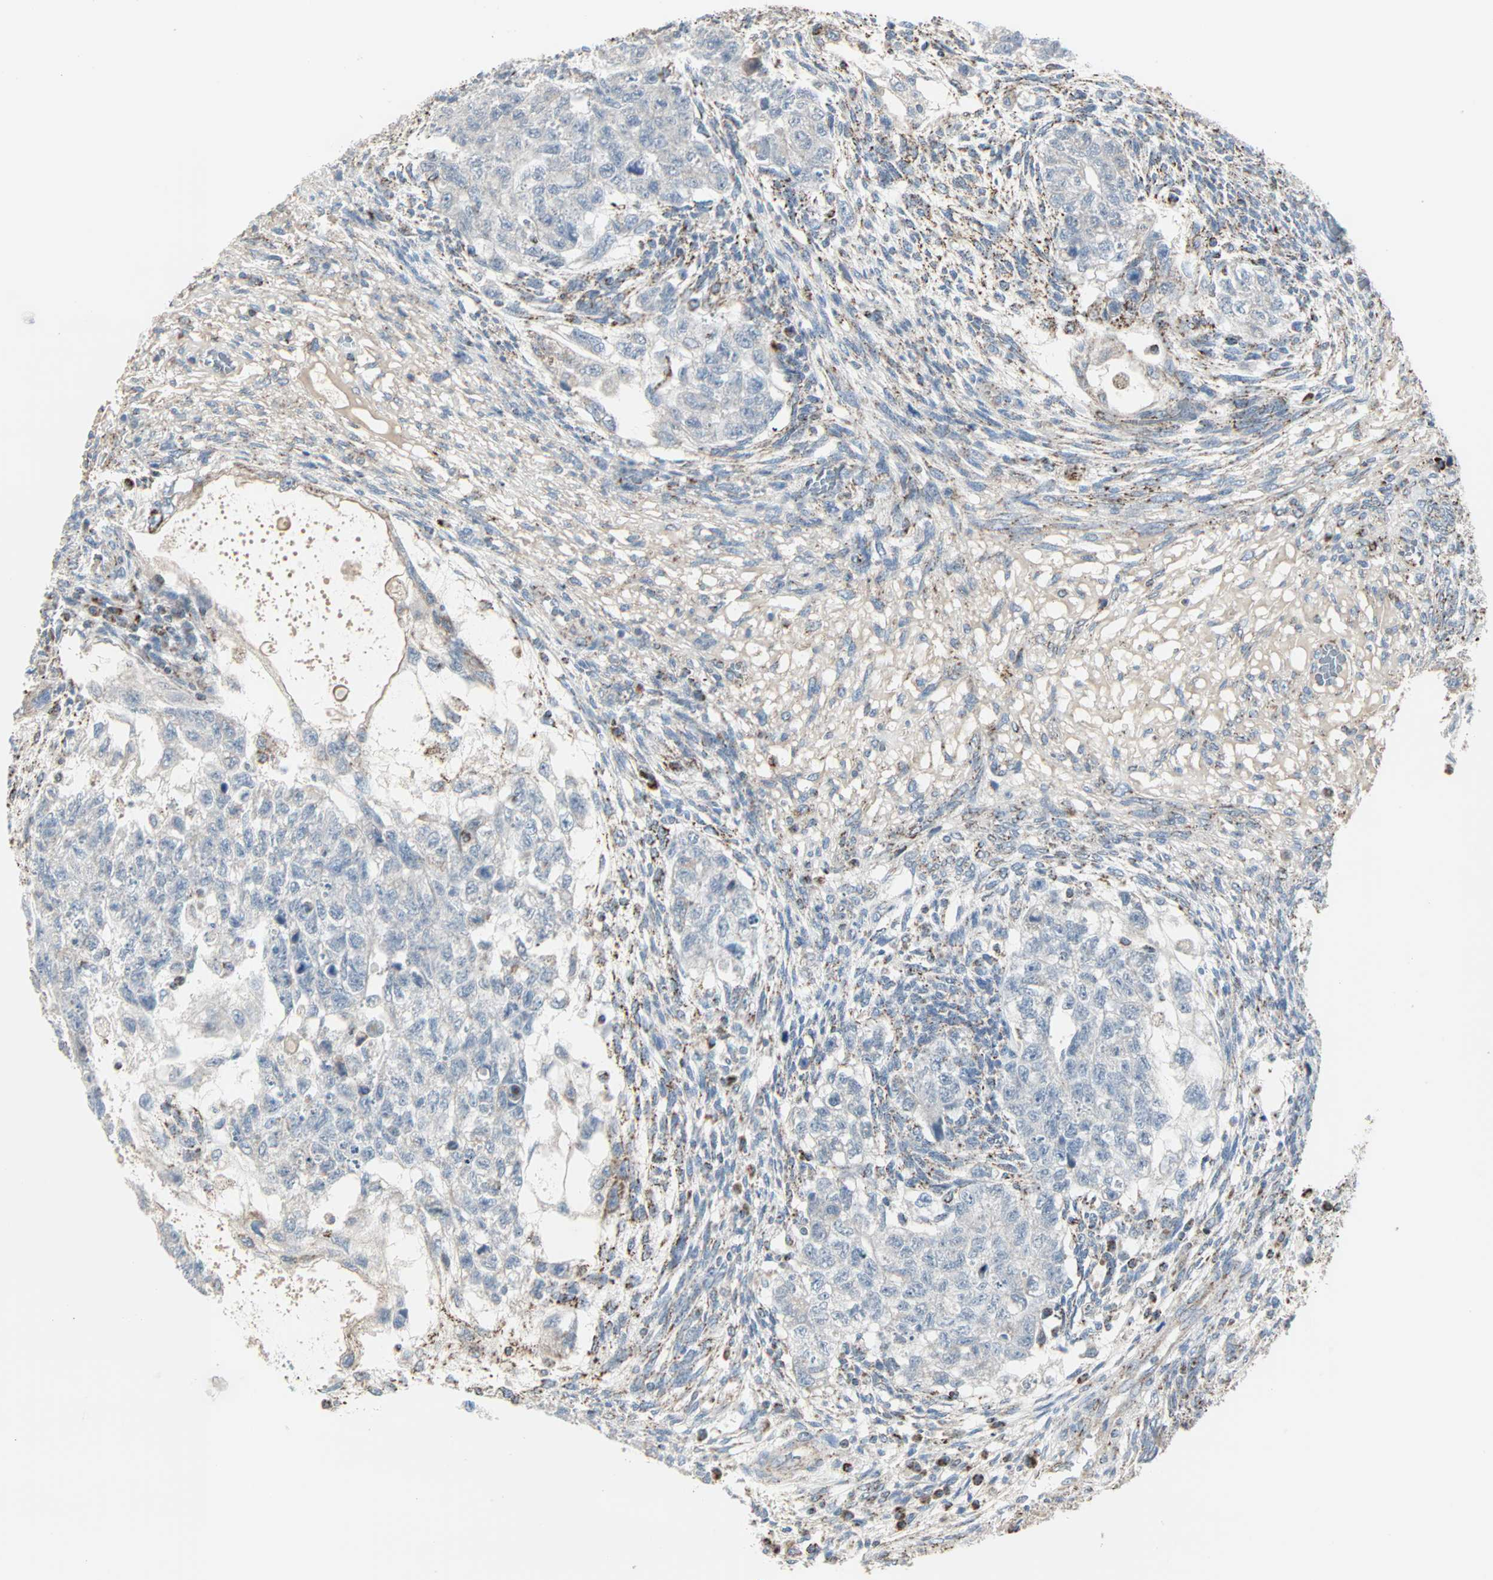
{"staining": {"intensity": "weak", "quantity": "<25%", "location": "cytoplasmic/membranous"}, "tissue": "testis cancer", "cell_type": "Tumor cells", "image_type": "cancer", "snomed": [{"axis": "morphology", "description": "Normal tissue, NOS"}, {"axis": "morphology", "description": "Carcinoma, Embryonal, NOS"}, {"axis": "topography", "description": "Testis"}], "caption": "Immunohistochemical staining of embryonal carcinoma (testis) exhibits no significant staining in tumor cells.", "gene": "IDH2", "patient": {"sex": "male", "age": 36}}